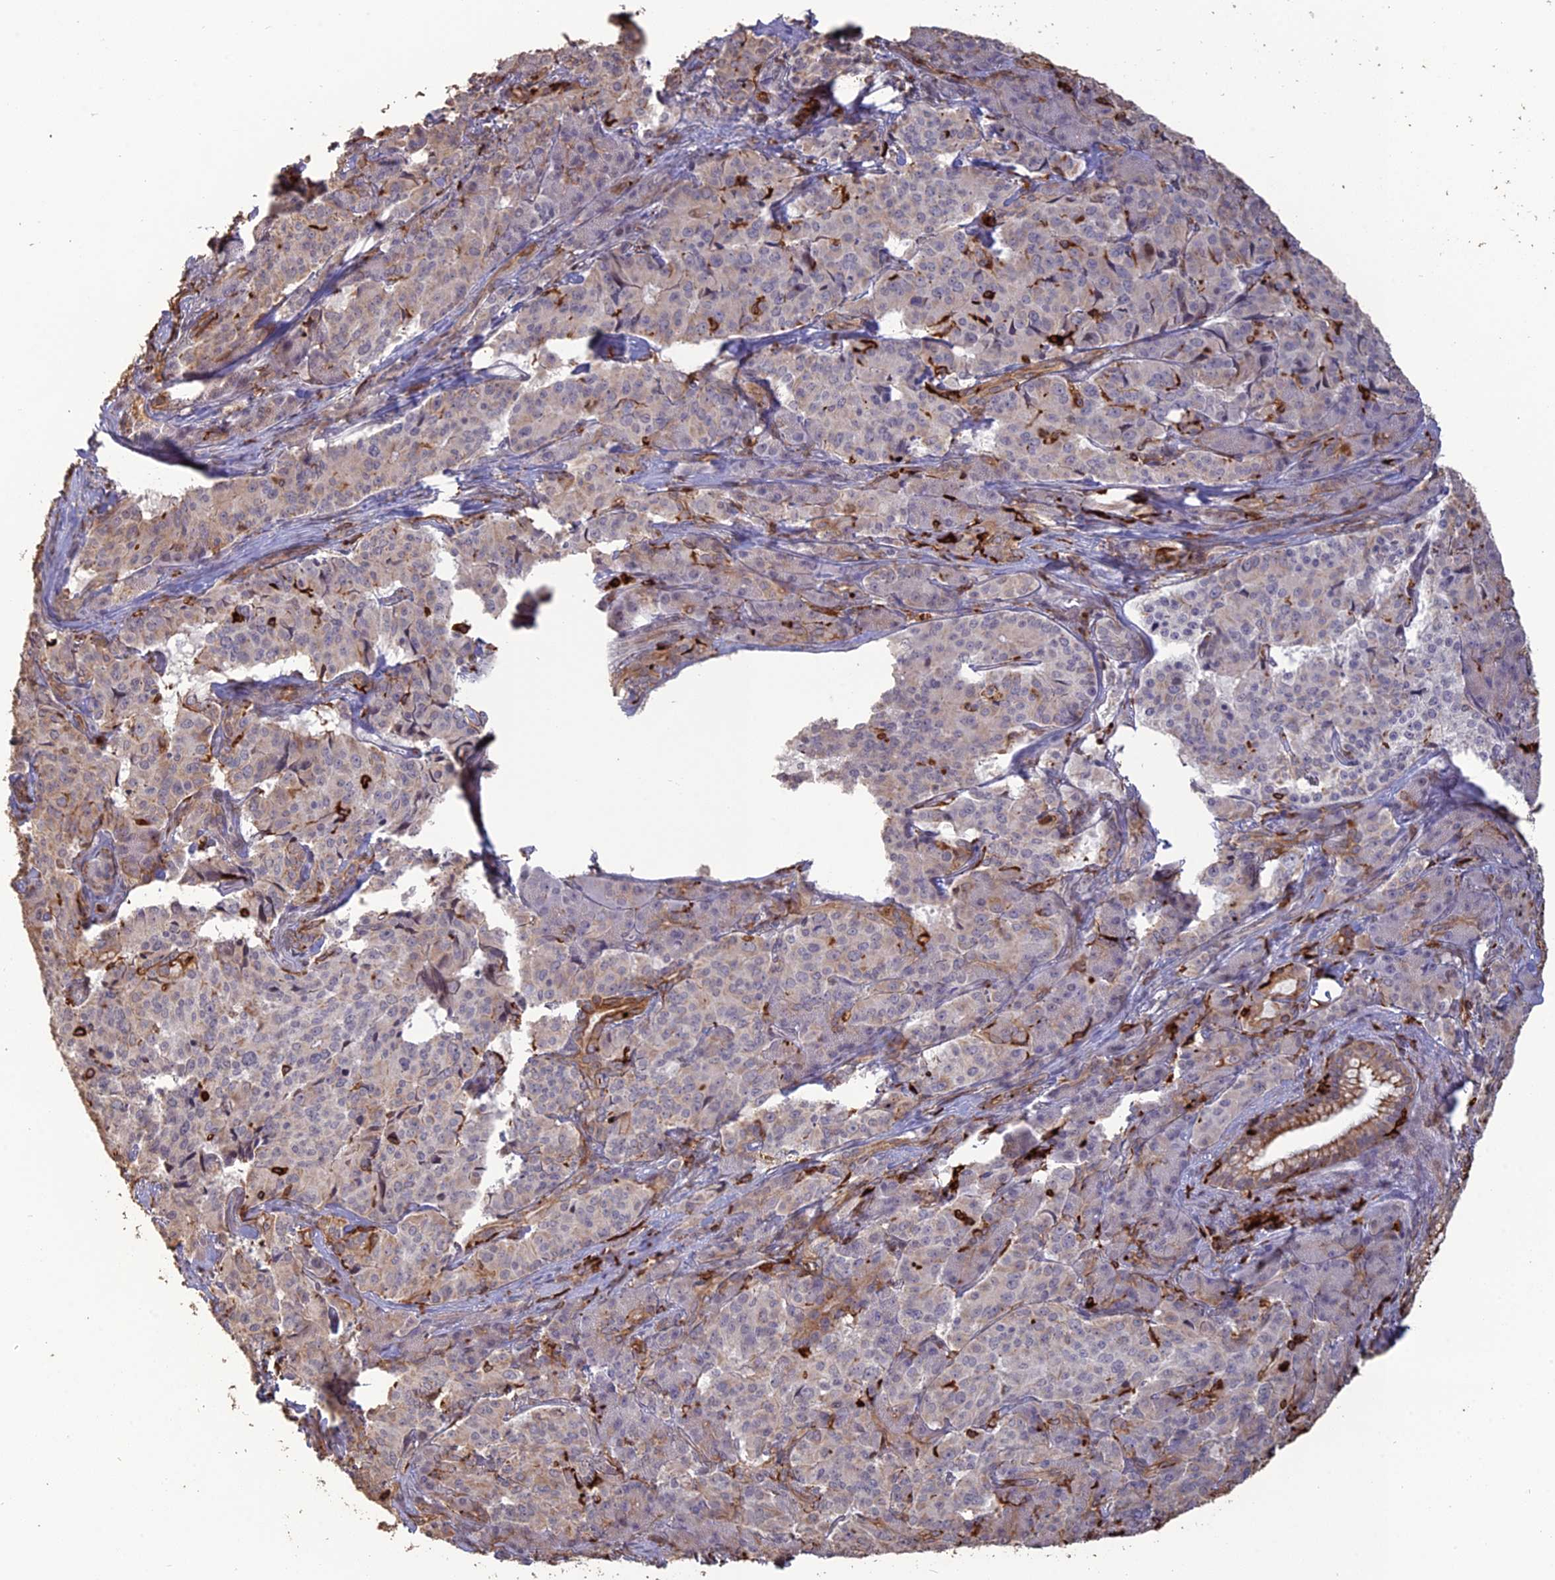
{"staining": {"intensity": "weak", "quantity": "<25%", "location": "cytoplasmic/membranous"}, "tissue": "pancreatic cancer", "cell_type": "Tumor cells", "image_type": "cancer", "snomed": [{"axis": "morphology", "description": "Adenocarcinoma, NOS"}, {"axis": "topography", "description": "Pancreas"}], "caption": "DAB immunohistochemical staining of pancreatic cancer demonstrates no significant positivity in tumor cells. Brightfield microscopy of IHC stained with DAB (3,3'-diaminobenzidine) (brown) and hematoxylin (blue), captured at high magnification.", "gene": "APOBR", "patient": {"sex": "female", "age": 74}}